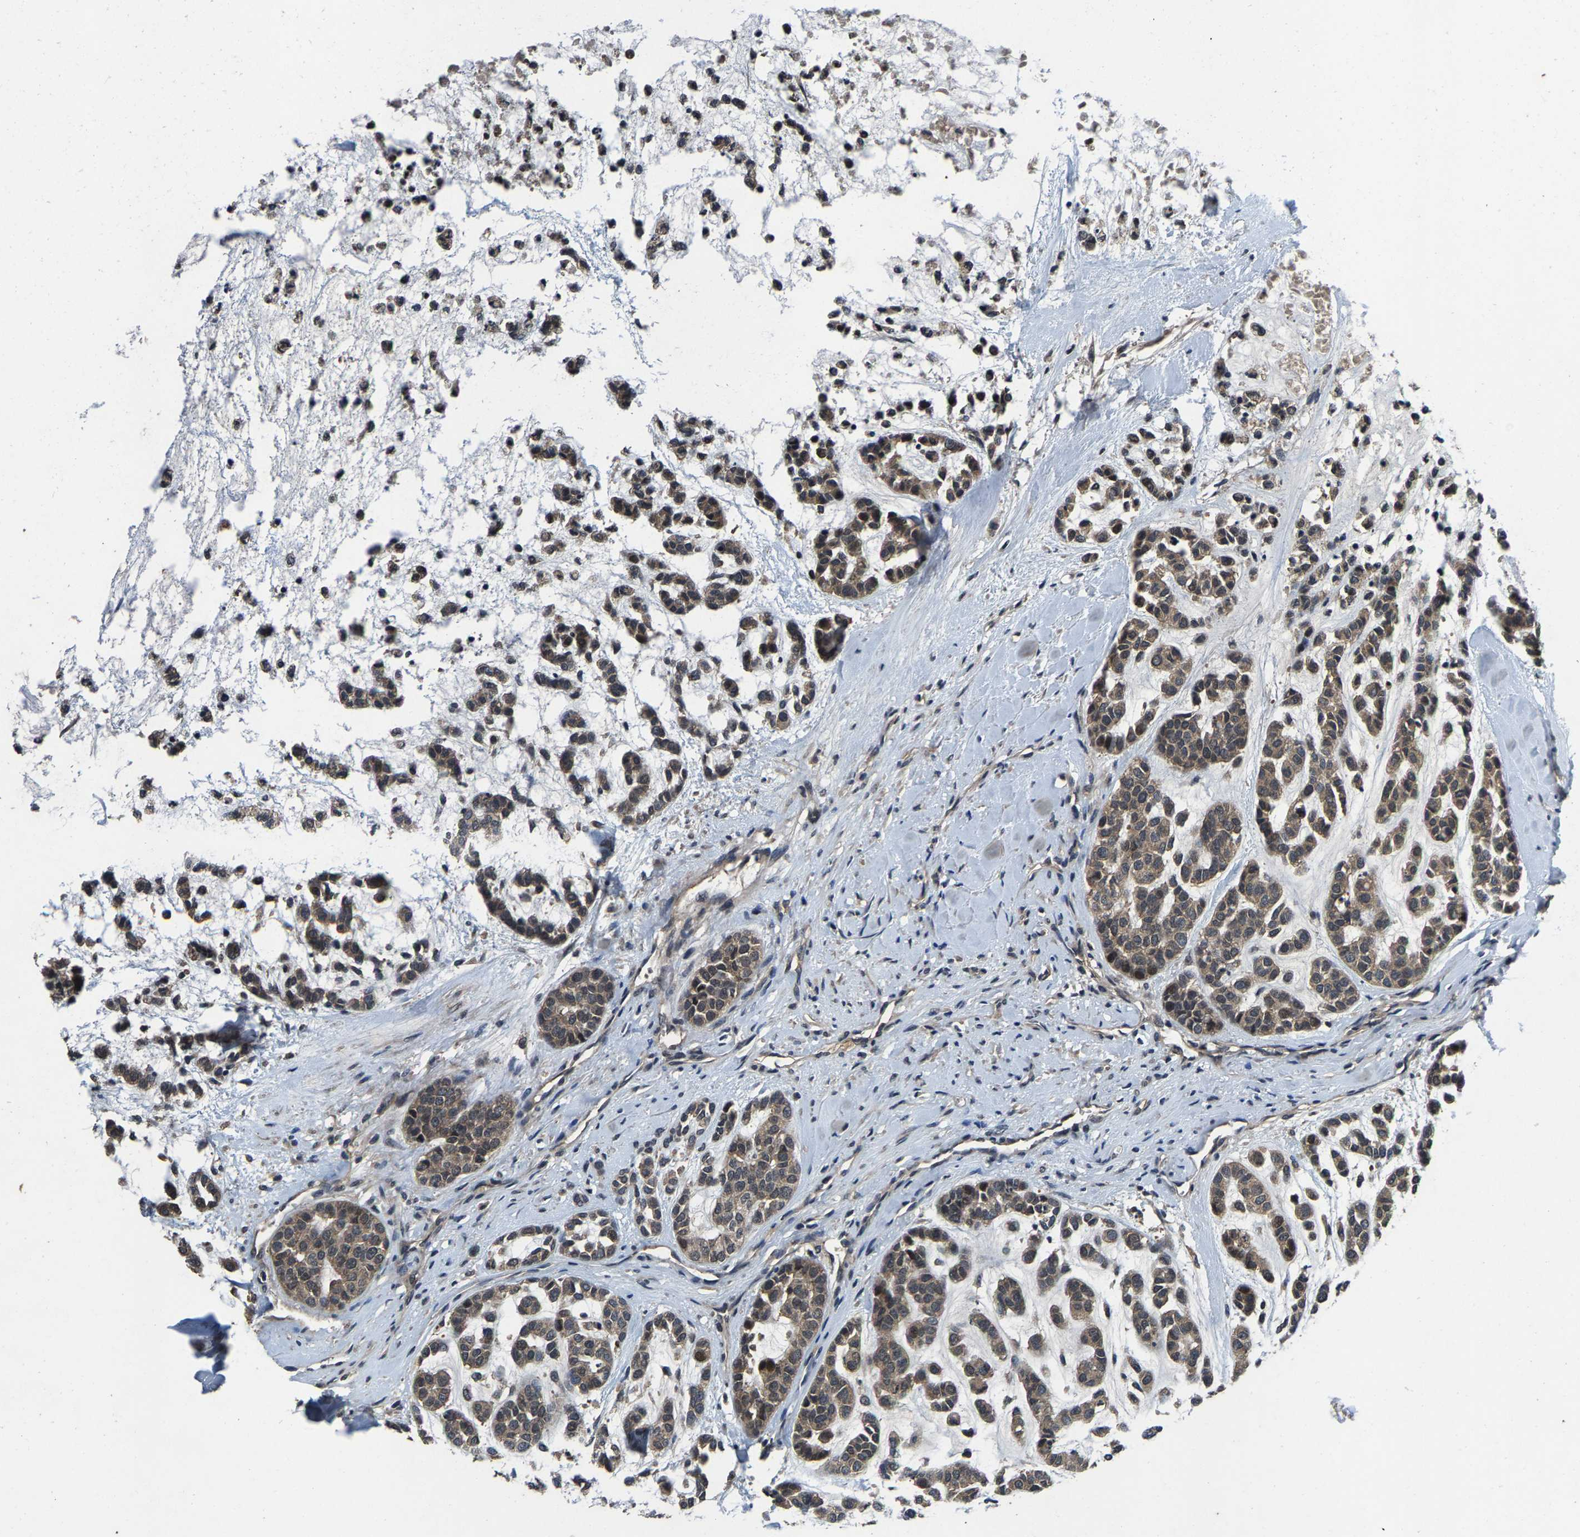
{"staining": {"intensity": "moderate", "quantity": ">75%", "location": "cytoplasmic/membranous"}, "tissue": "head and neck cancer", "cell_type": "Tumor cells", "image_type": "cancer", "snomed": [{"axis": "morphology", "description": "Adenocarcinoma, NOS"}, {"axis": "morphology", "description": "Adenoma, NOS"}, {"axis": "topography", "description": "Head-Neck"}], "caption": "Moderate cytoplasmic/membranous positivity for a protein is present in approximately >75% of tumor cells of adenoma (head and neck) using immunohistochemistry.", "gene": "HUWE1", "patient": {"sex": "female", "age": 55}}